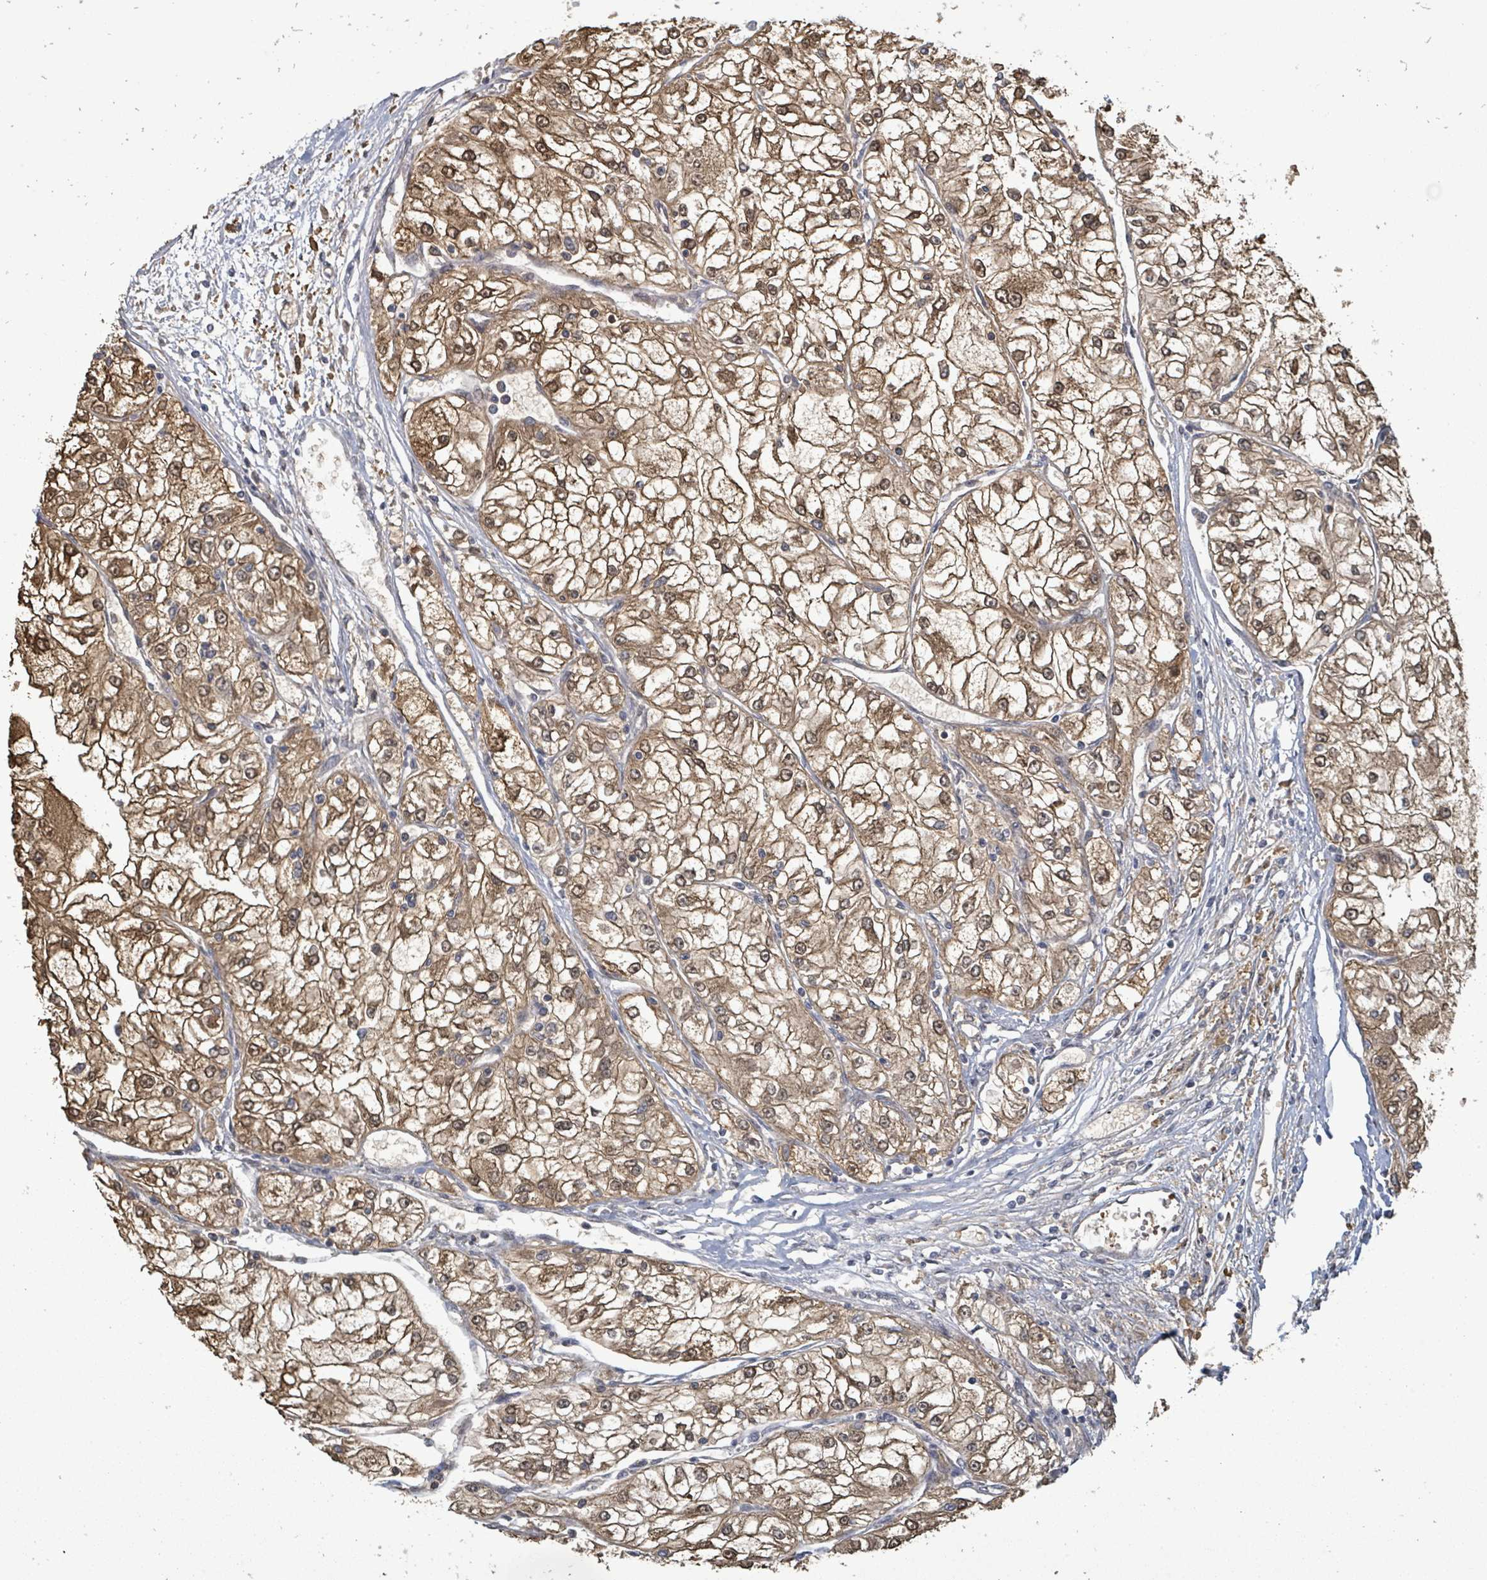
{"staining": {"intensity": "moderate", "quantity": ">75%", "location": "cytoplasmic/membranous,nuclear"}, "tissue": "renal cancer", "cell_type": "Tumor cells", "image_type": "cancer", "snomed": [{"axis": "morphology", "description": "Adenocarcinoma, NOS"}, {"axis": "topography", "description": "Kidney"}], "caption": "Tumor cells demonstrate moderate cytoplasmic/membranous and nuclear staining in about >75% of cells in adenocarcinoma (renal).", "gene": "MAP3K6", "patient": {"sex": "female", "age": 72}}